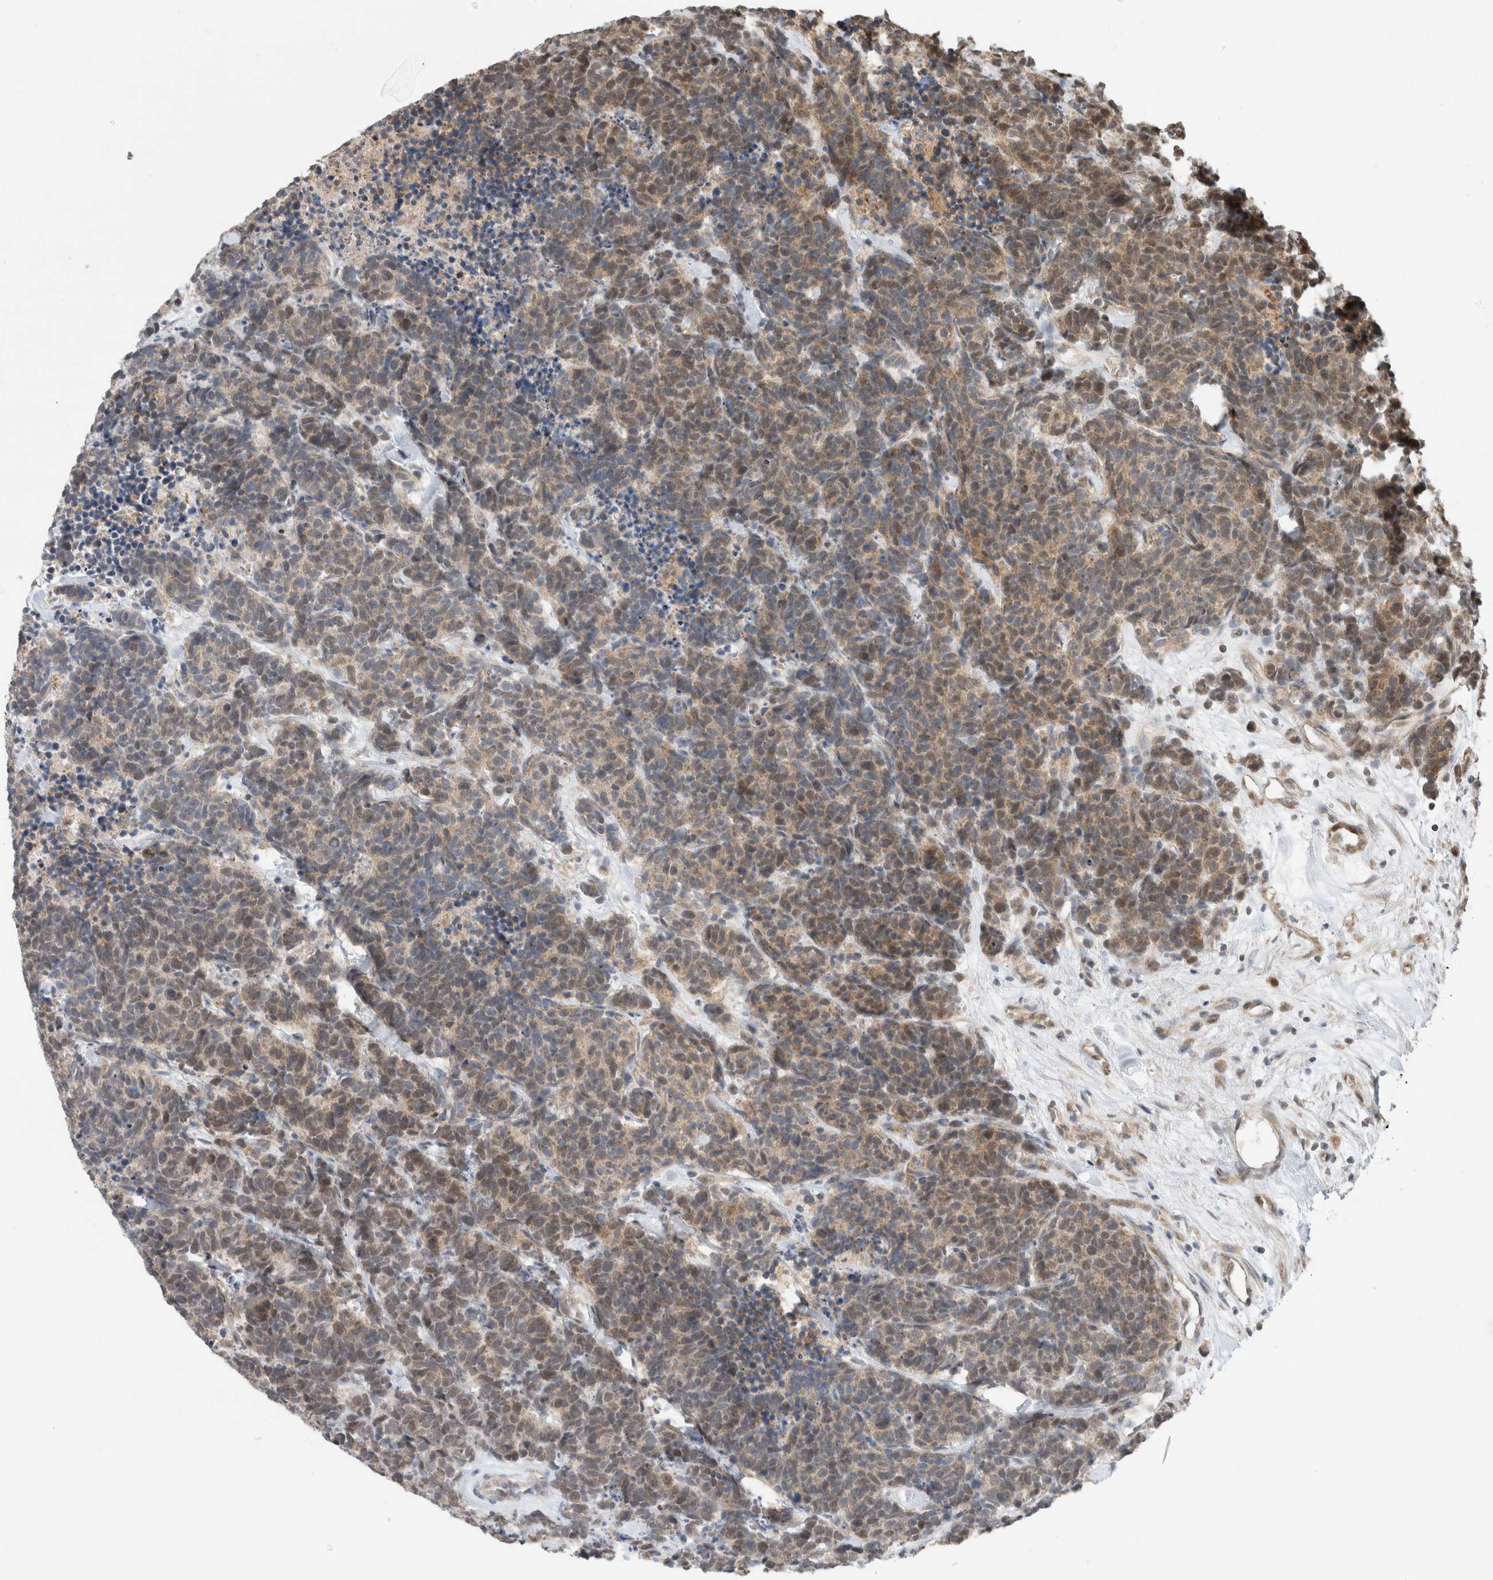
{"staining": {"intensity": "weak", "quantity": ">75%", "location": "cytoplasmic/membranous"}, "tissue": "carcinoid", "cell_type": "Tumor cells", "image_type": "cancer", "snomed": [{"axis": "morphology", "description": "Carcinoma, NOS"}, {"axis": "morphology", "description": "Carcinoid, malignant, NOS"}, {"axis": "topography", "description": "Urinary bladder"}], "caption": "IHC of human carcinoid reveals low levels of weak cytoplasmic/membranous staining in about >75% of tumor cells. (brown staining indicates protein expression, while blue staining denotes nuclei).", "gene": "GINS4", "patient": {"sex": "male", "age": 57}}